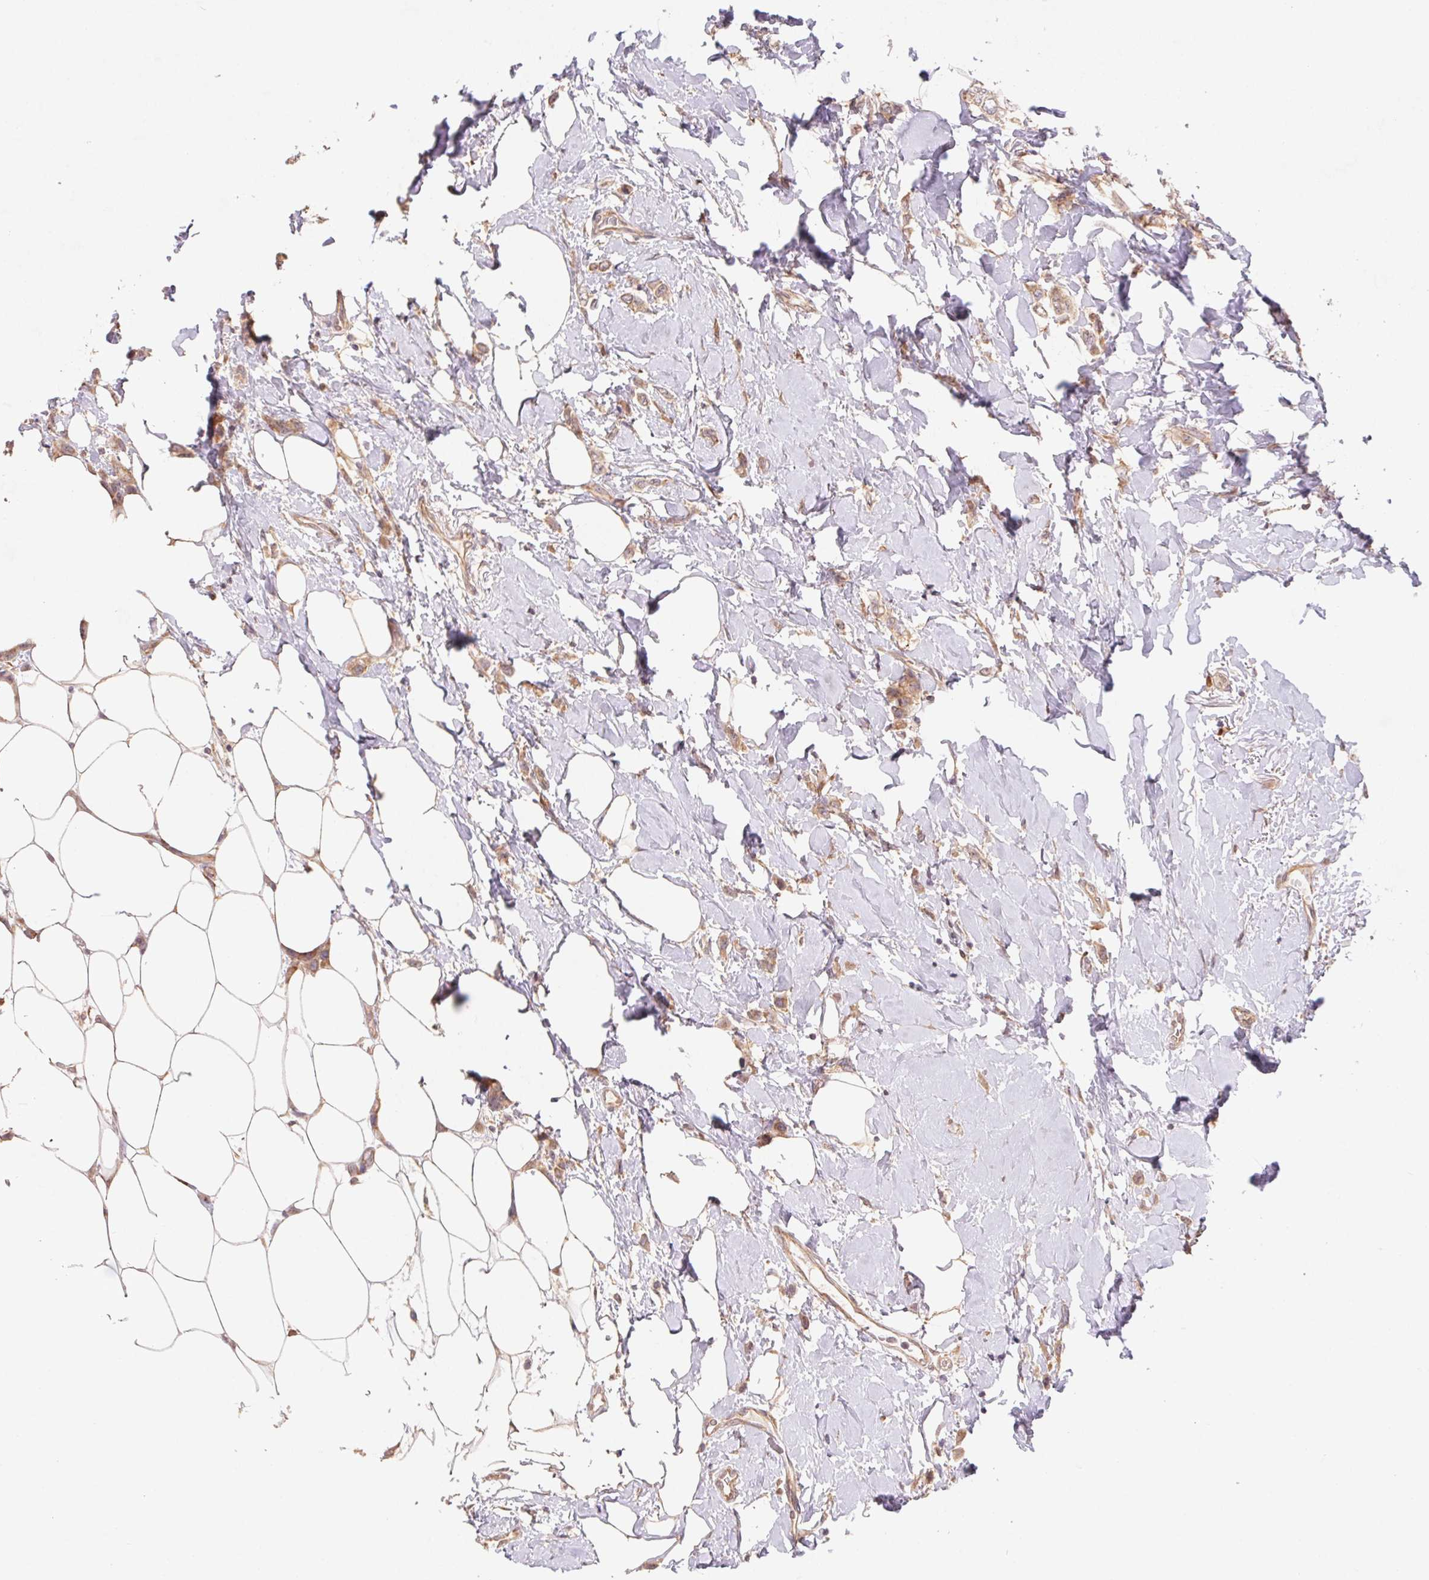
{"staining": {"intensity": "weak", "quantity": ">75%", "location": "cytoplasmic/membranous"}, "tissue": "breast cancer", "cell_type": "Tumor cells", "image_type": "cancer", "snomed": [{"axis": "morphology", "description": "Lobular carcinoma"}, {"axis": "topography", "description": "Breast"}], "caption": "Immunohistochemical staining of human breast cancer shows low levels of weak cytoplasmic/membranous protein positivity in approximately >75% of tumor cells. (Stains: DAB in brown, nuclei in blue, Microscopy: brightfield microscopy at high magnification).", "gene": "RPL27A", "patient": {"sex": "female", "age": 66}}